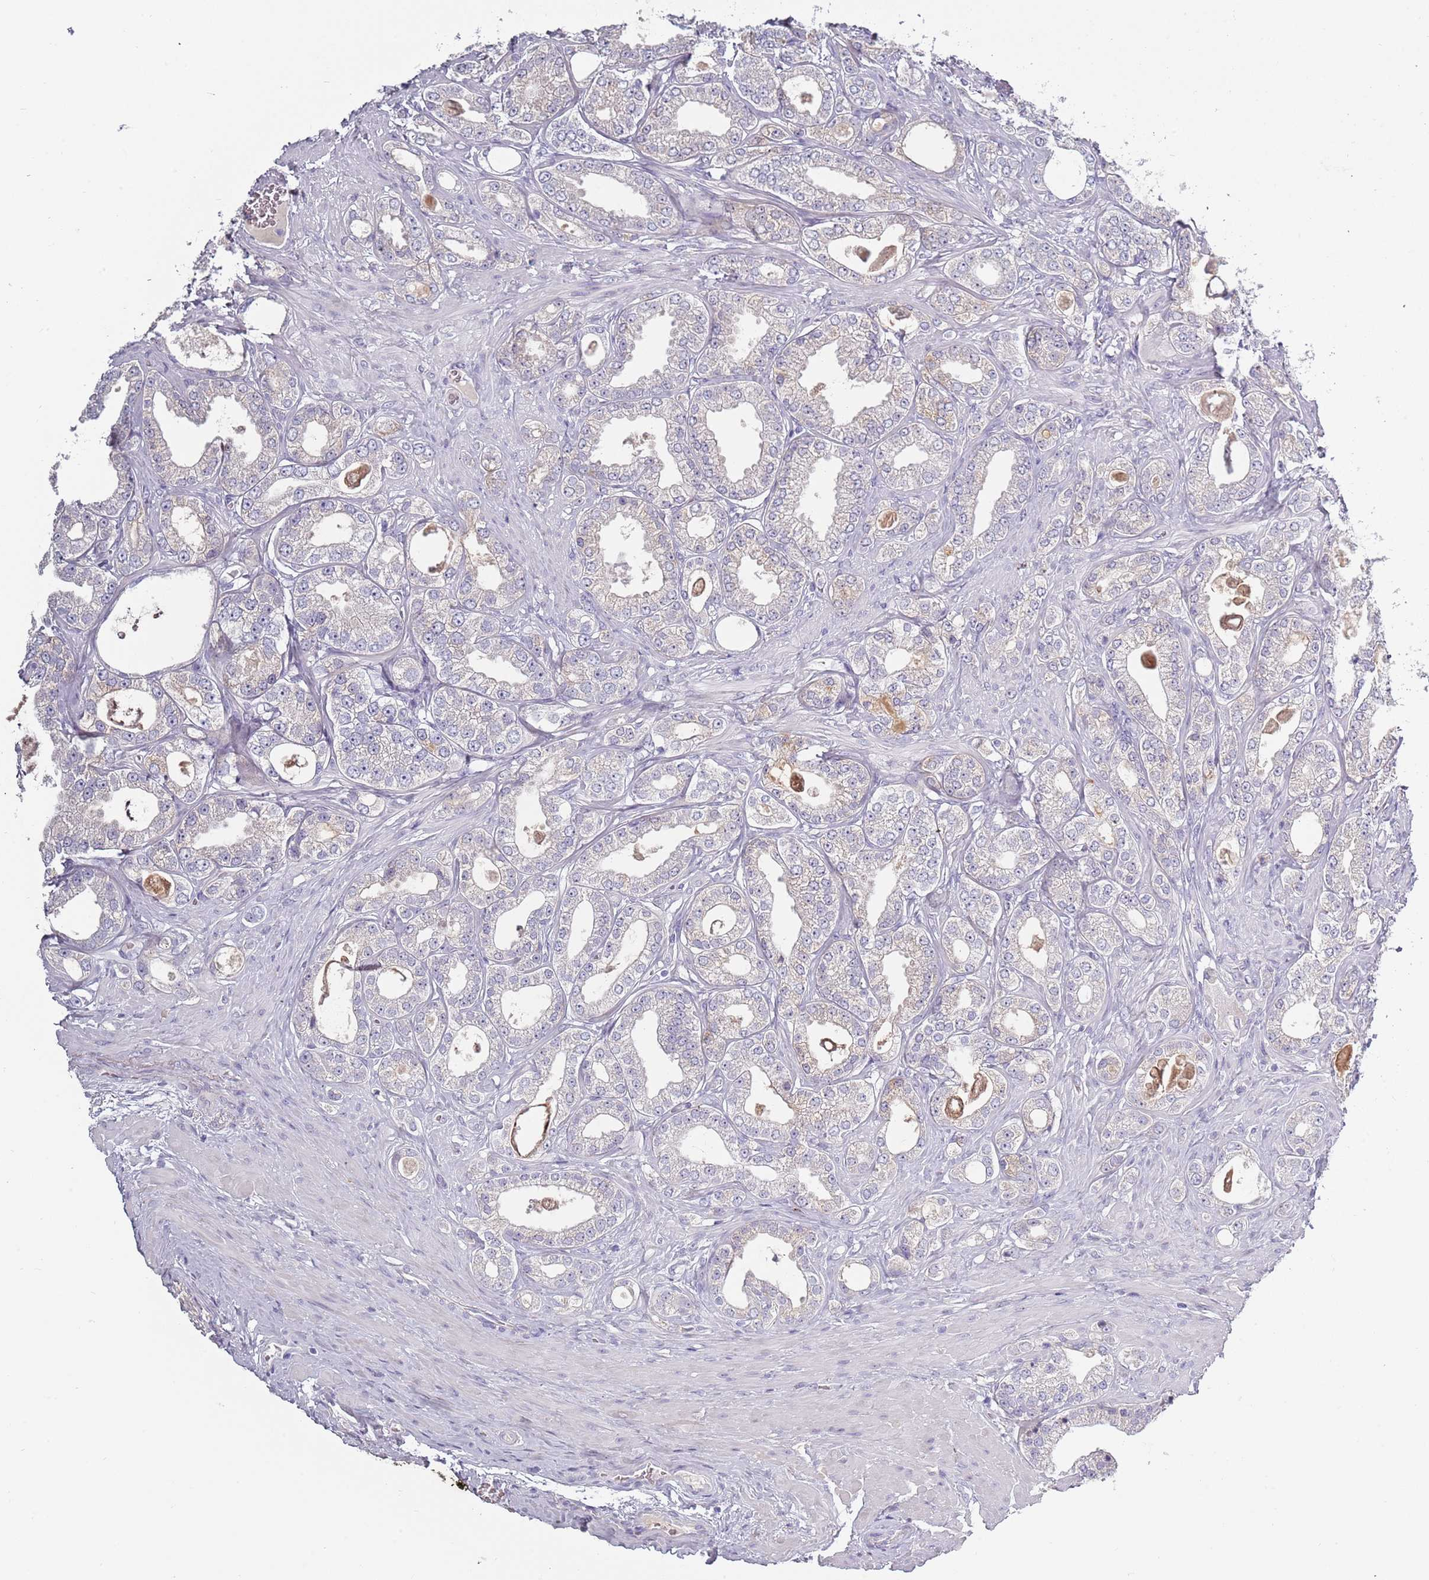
{"staining": {"intensity": "negative", "quantity": "none", "location": "none"}, "tissue": "prostate cancer", "cell_type": "Tumor cells", "image_type": "cancer", "snomed": [{"axis": "morphology", "description": "Adenocarcinoma, Low grade"}, {"axis": "topography", "description": "Prostate"}], "caption": "A photomicrograph of human prostate low-grade adenocarcinoma is negative for staining in tumor cells.", "gene": "TNFRSF6B", "patient": {"sex": "male", "age": 63}}